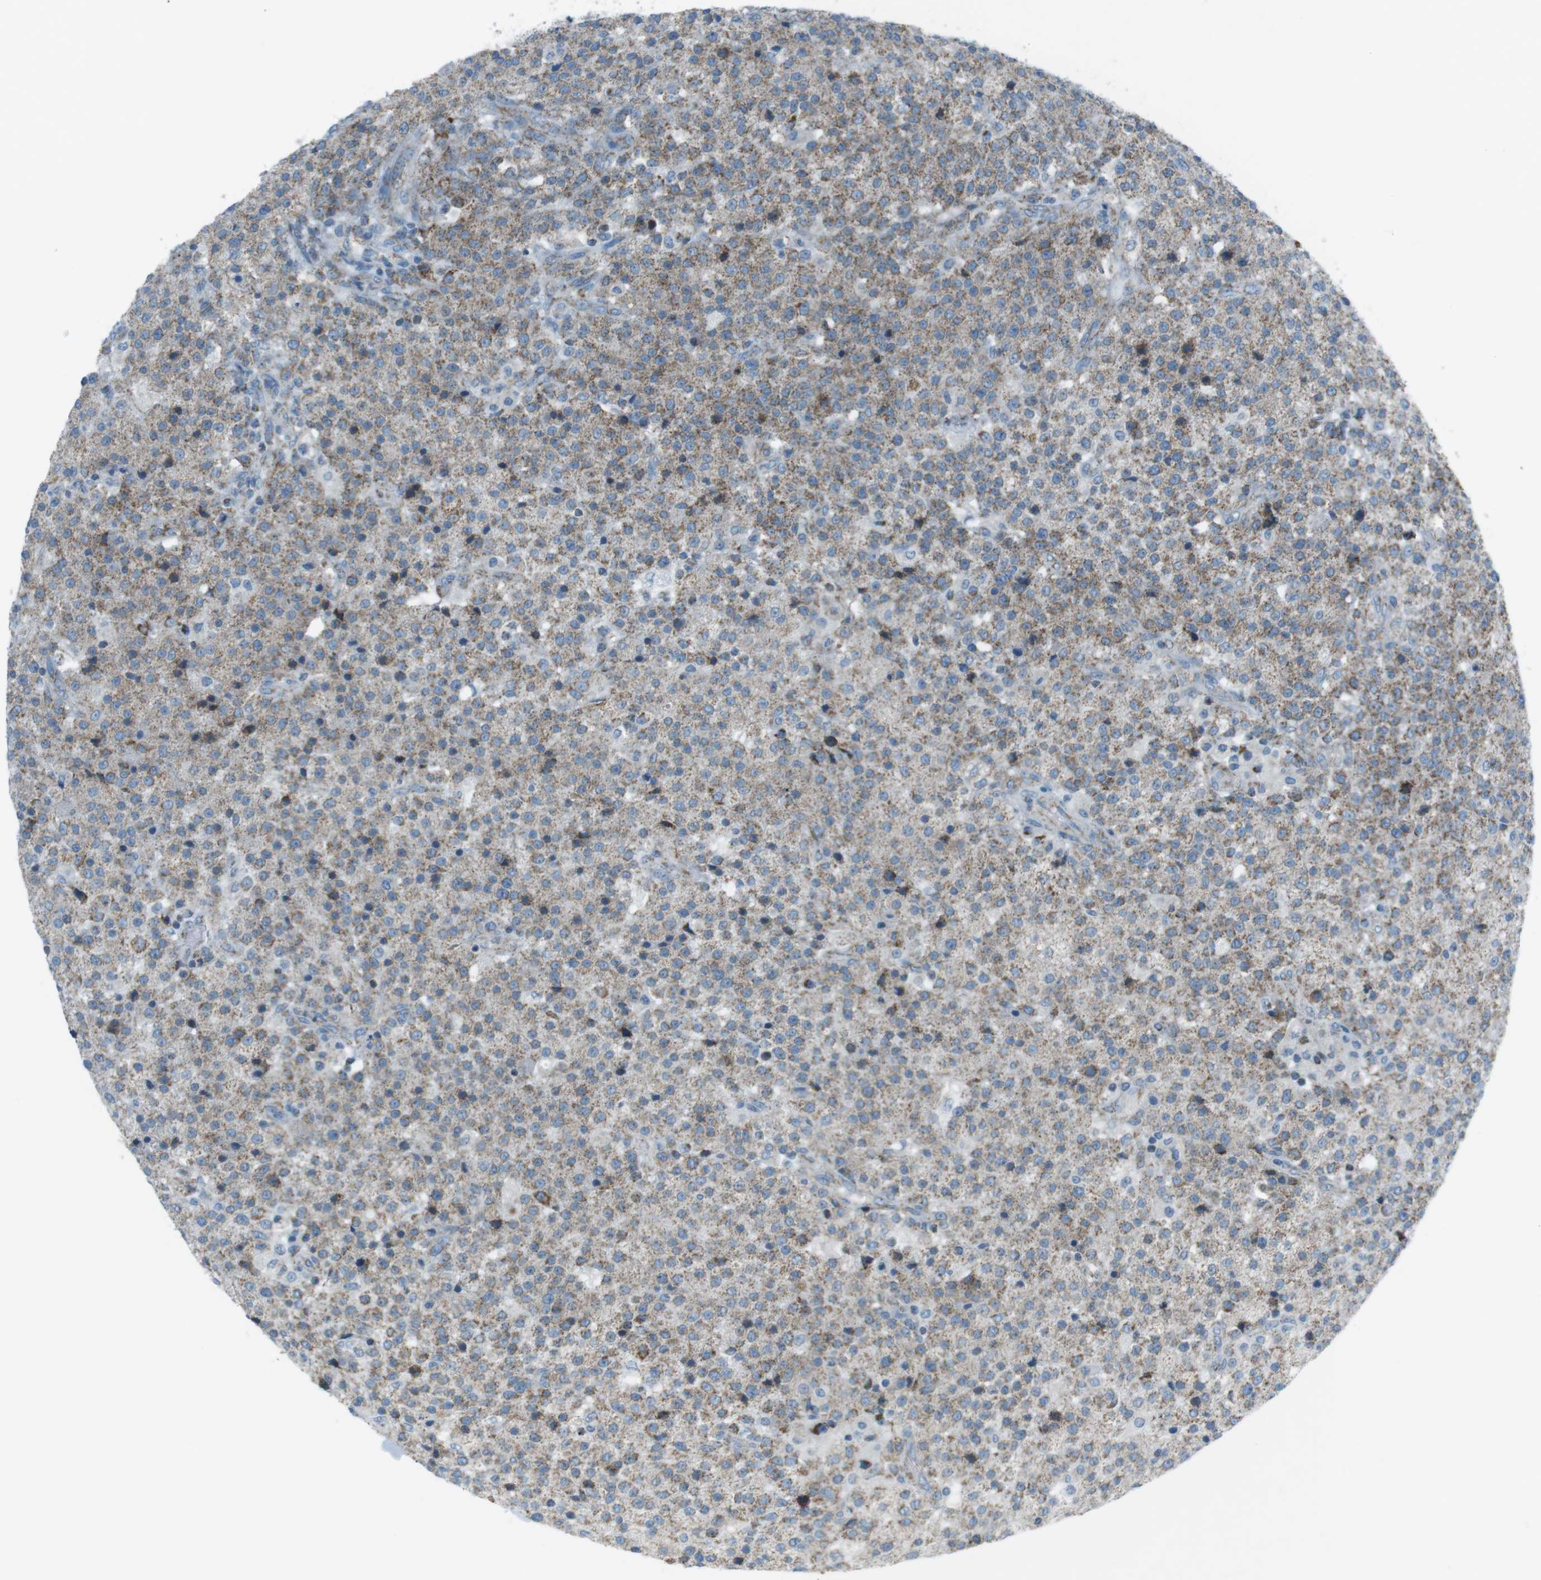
{"staining": {"intensity": "moderate", "quantity": "25%-75%", "location": "cytoplasmic/membranous"}, "tissue": "testis cancer", "cell_type": "Tumor cells", "image_type": "cancer", "snomed": [{"axis": "morphology", "description": "Seminoma, NOS"}, {"axis": "topography", "description": "Testis"}], "caption": "This histopathology image demonstrates testis cancer stained with immunohistochemistry (IHC) to label a protein in brown. The cytoplasmic/membranous of tumor cells show moderate positivity for the protein. Nuclei are counter-stained blue.", "gene": "DNAJA3", "patient": {"sex": "male", "age": 59}}